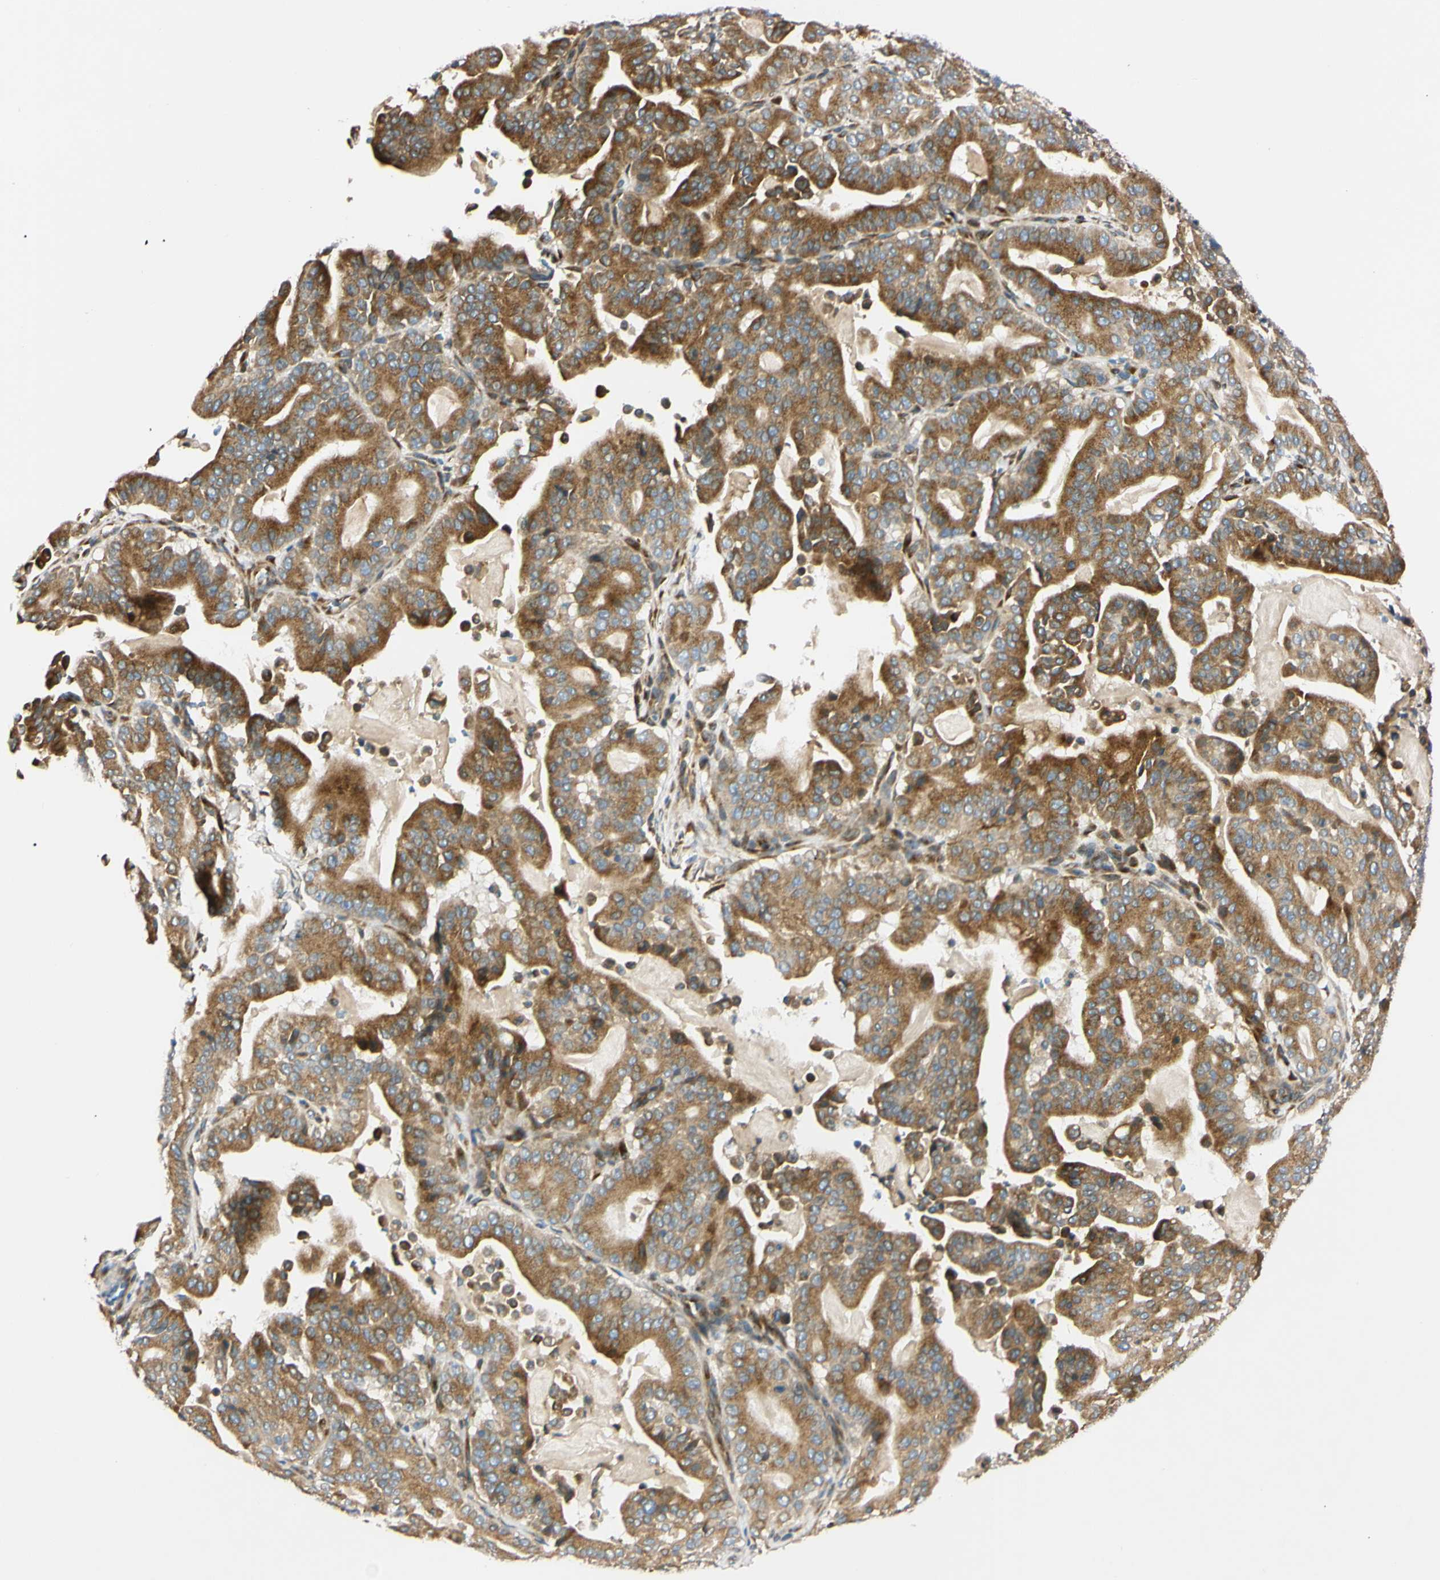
{"staining": {"intensity": "moderate", "quantity": ">75%", "location": "cytoplasmic/membranous"}, "tissue": "pancreatic cancer", "cell_type": "Tumor cells", "image_type": "cancer", "snomed": [{"axis": "morphology", "description": "Adenocarcinoma, NOS"}, {"axis": "topography", "description": "Pancreas"}], "caption": "A medium amount of moderate cytoplasmic/membranous expression is seen in about >75% of tumor cells in adenocarcinoma (pancreatic) tissue. (Brightfield microscopy of DAB IHC at high magnification).", "gene": "IER3IP1", "patient": {"sex": "male", "age": 63}}